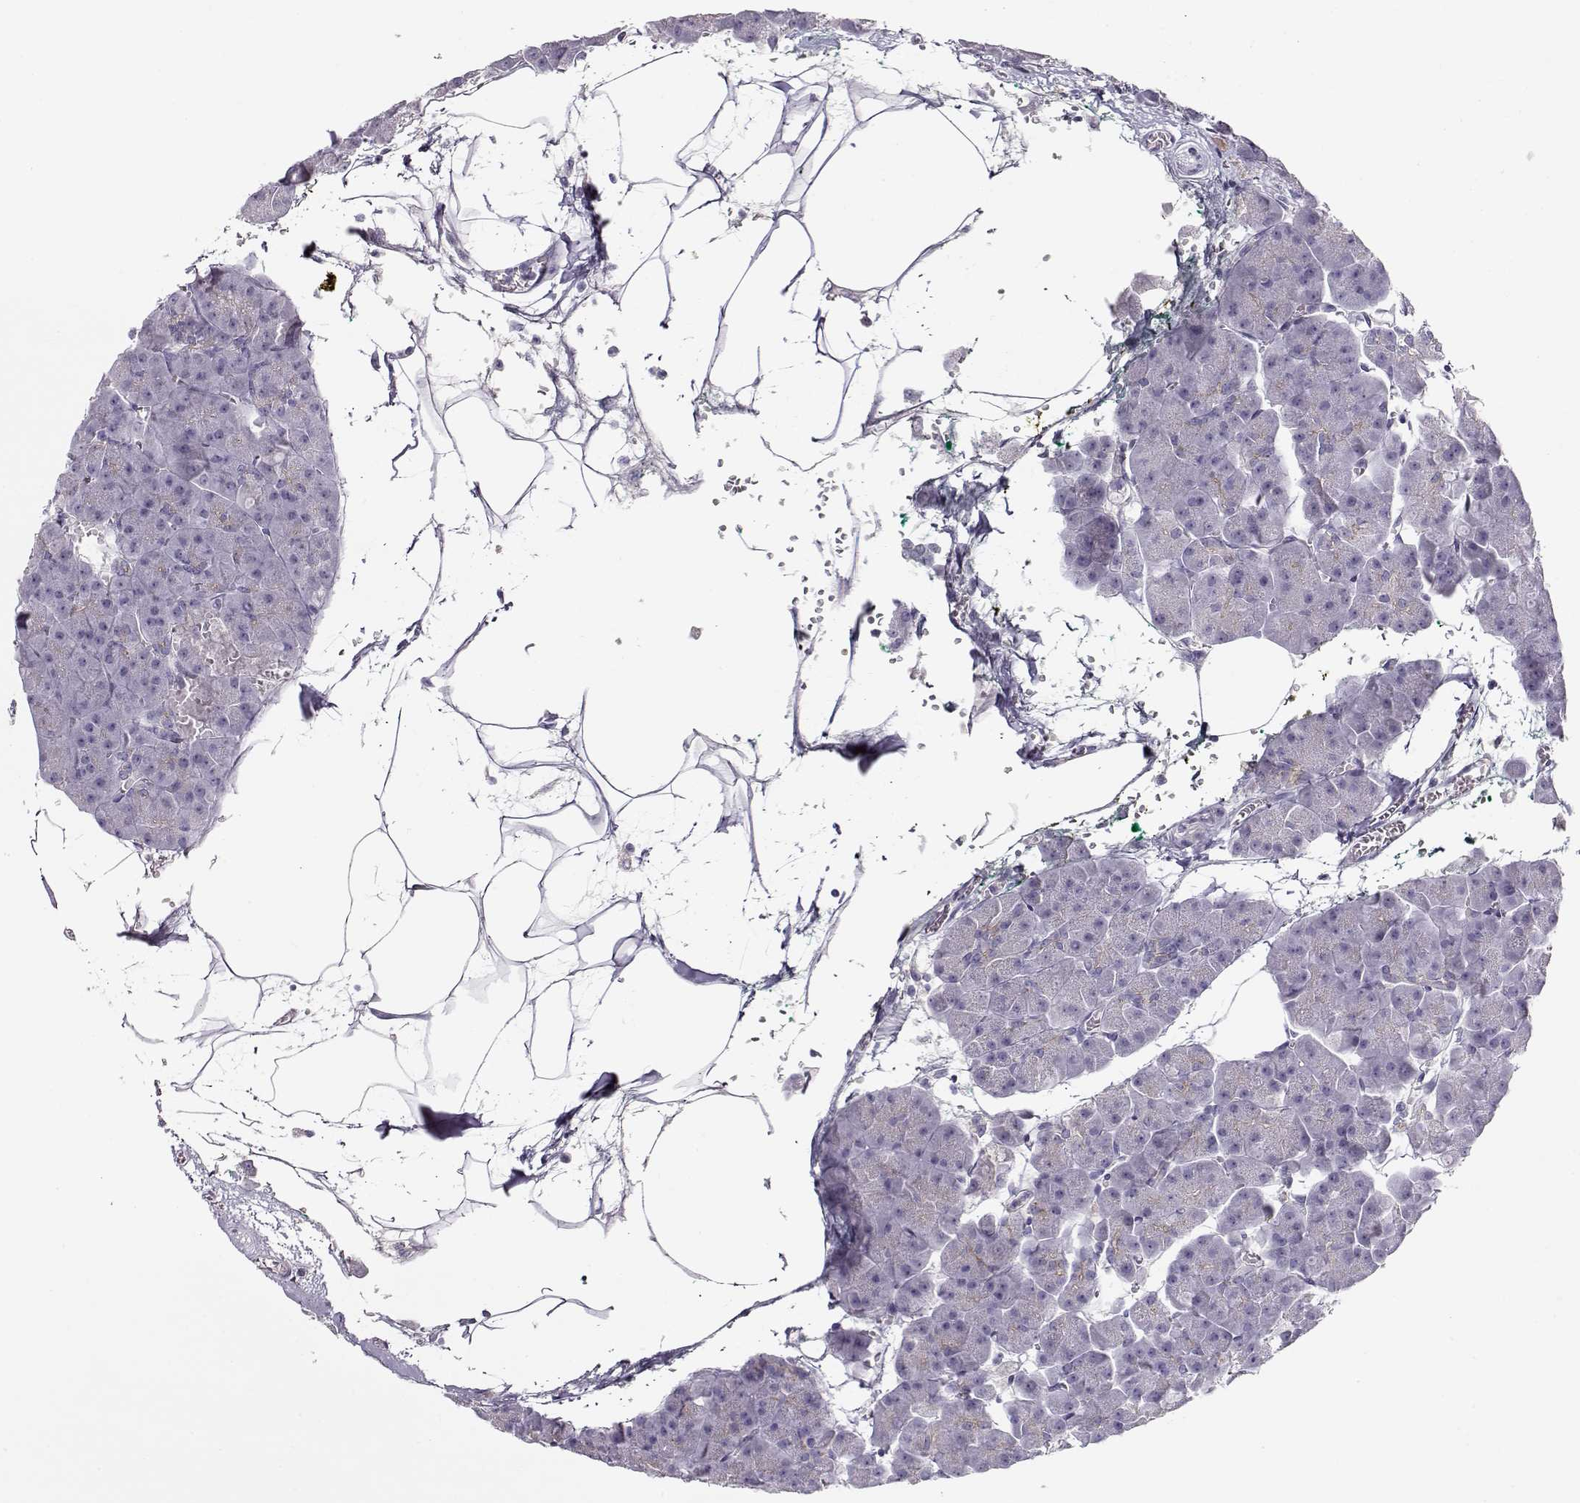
{"staining": {"intensity": "weak", "quantity": "25%-75%", "location": "cytoplasmic/membranous"}, "tissue": "pancreas", "cell_type": "Exocrine glandular cells", "image_type": "normal", "snomed": [{"axis": "morphology", "description": "Normal tissue, NOS"}, {"axis": "topography", "description": "Adipose tissue"}, {"axis": "topography", "description": "Pancreas"}, {"axis": "topography", "description": "Peripheral nerve tissue"}], "caption": "Immunohistochemistry (IHC) image of unremarkable human pancreas stained for a protein (brown), which reveals low levels of weak cytoplasmic/membranous expression in about 25%-75% of exocrine glandular cells.", "gene": "CRX", "patient": {"sex": "female", "age": 58}}